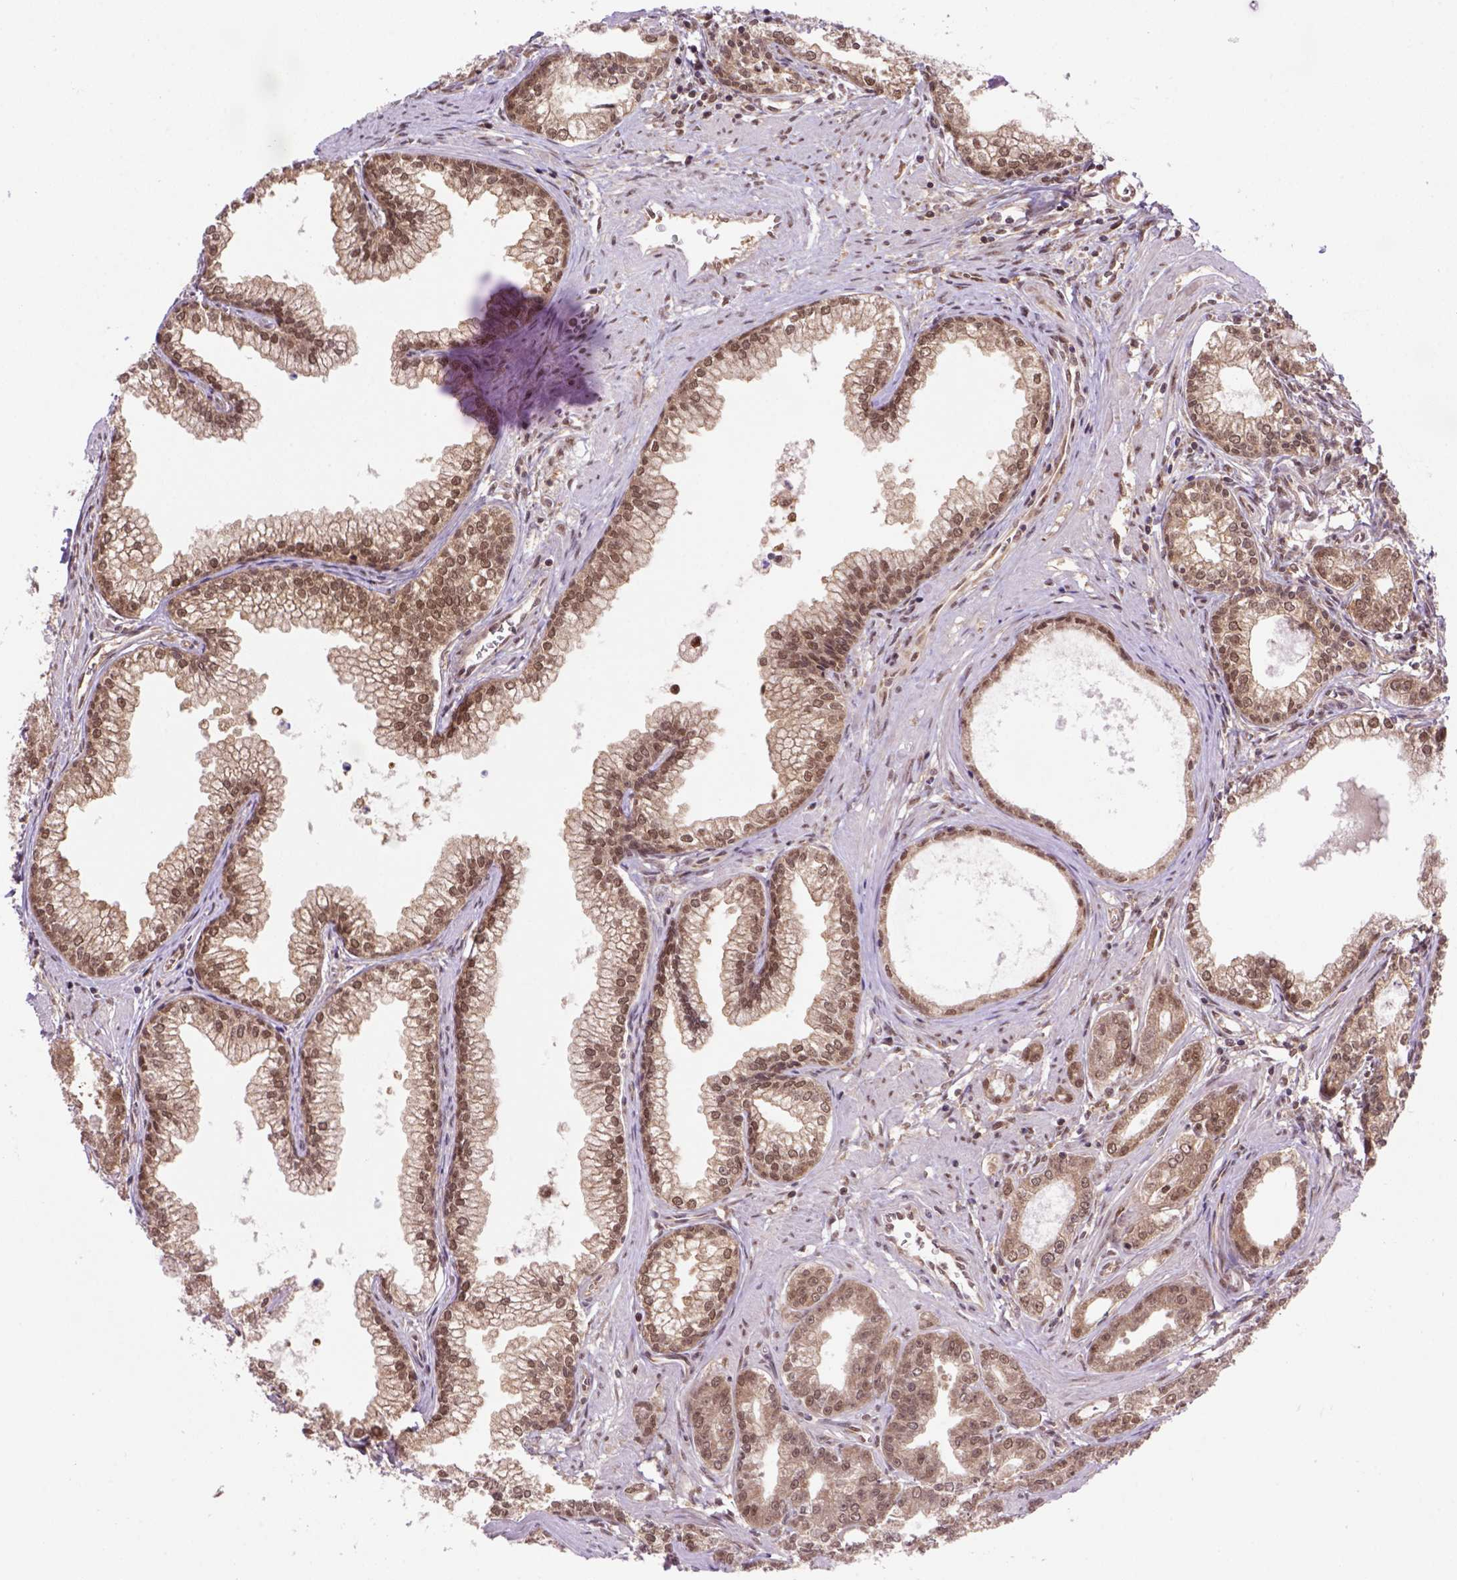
{"staining": {"intensity": "moderate", "quantity": ">75%", "location": "cytoplasmic/membranous,nuclear"}, "tissue": "prostate cancer", "cell_type": "Tumor cells", "image_type": "cancer", "snomed": [{"axis": "morphology", "description": "Adenocarcinoma, NOS"}, {"axis": "topography", "description": "Prostate"}], "caption": "DAB (3,3'-diaminobenzidine) immunohistochemical staining of human prostate cancer shows moderate cytoplasmic/membranous and nuclear protein staining in approximately >75% of tumor cells. The protein of interest is stained brown, and the nuclei are stained in blue (DAB (3,3'-diaminobenzidine) IHC with brightfield microscopy, high magnification).", "gene": "PSMC2", "patient": {"sex": "male", "age": 71}}